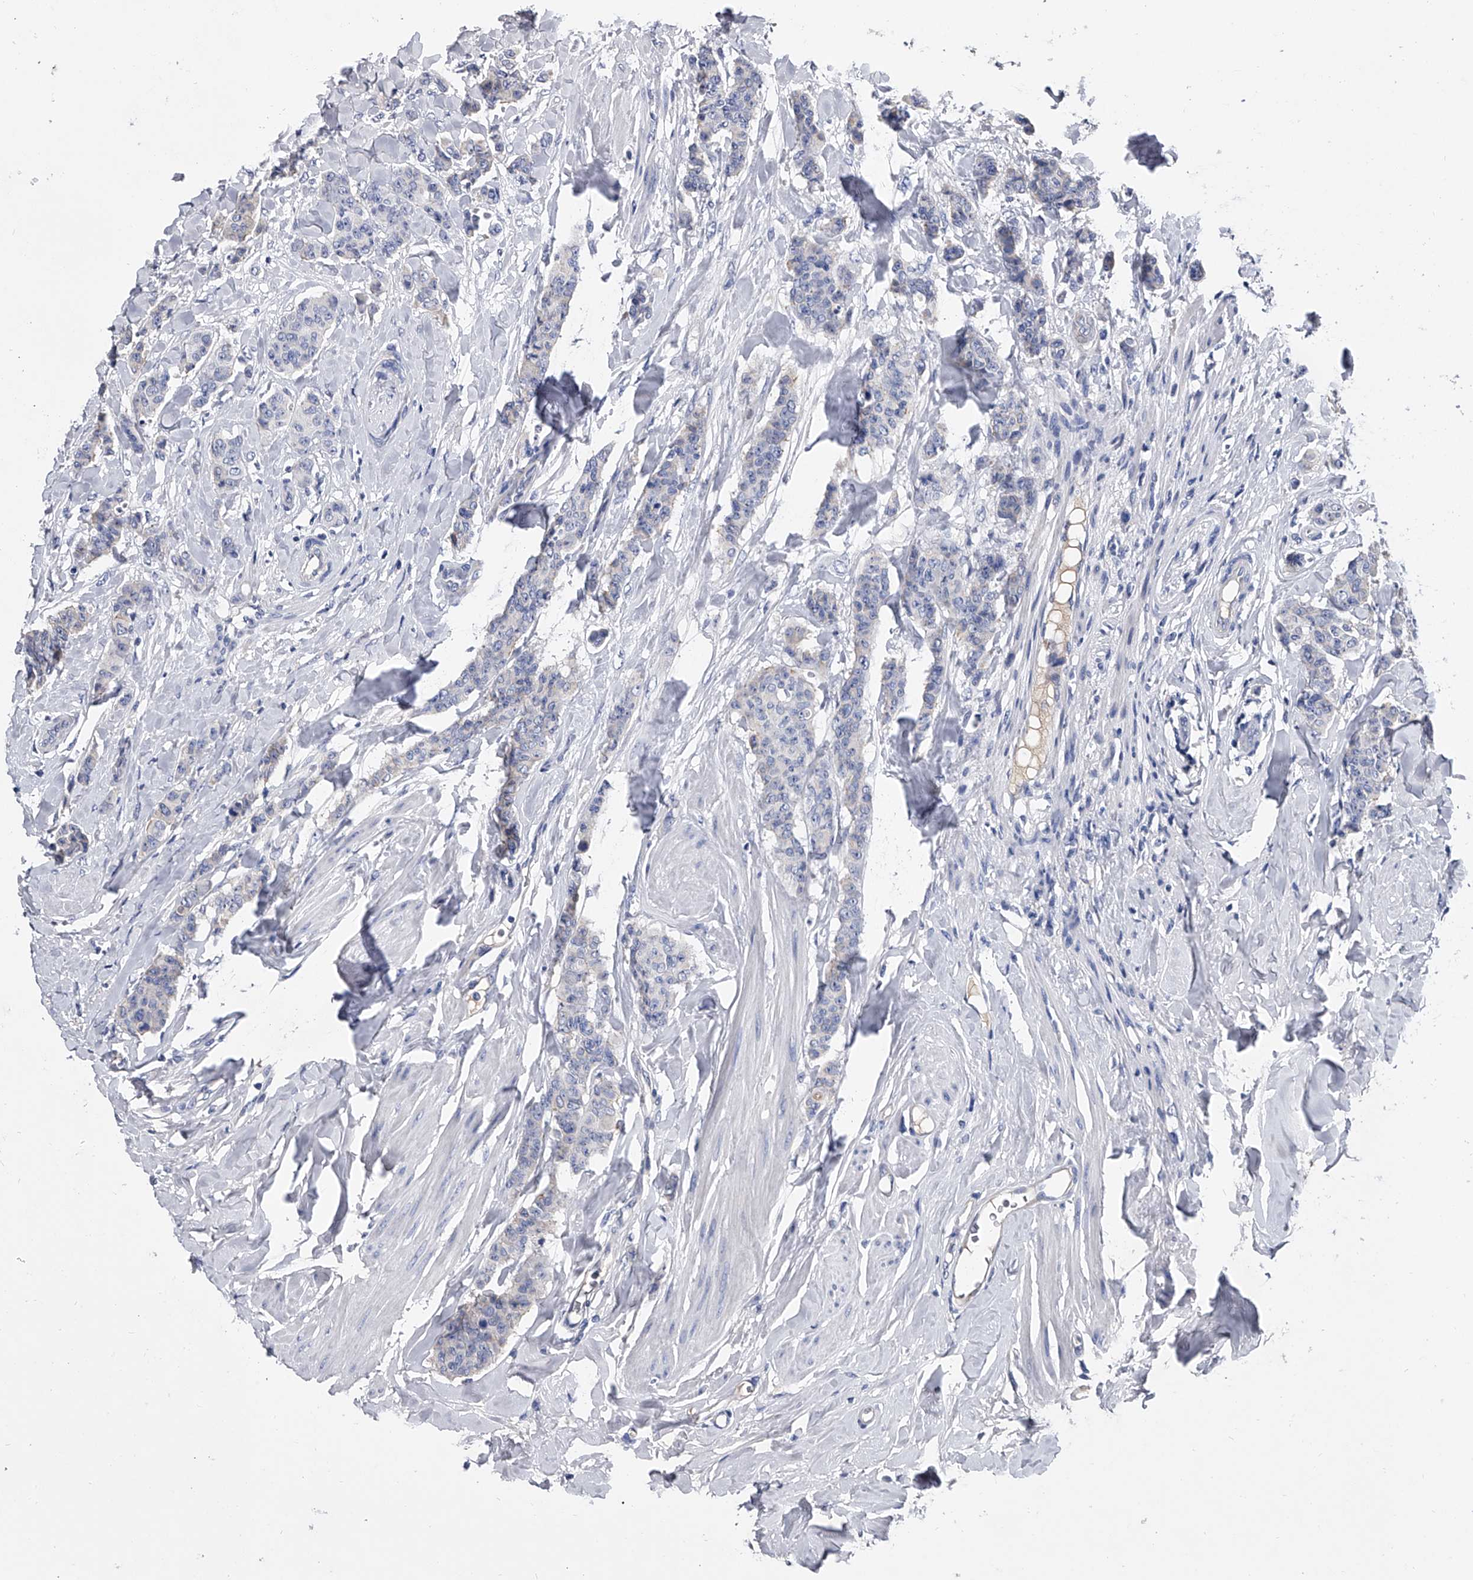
{"staining": {"intensity": "negative", "quantity": "none", "location": "none"}, "tissue": "breast cancer", "cell_type": "Tumor cells", "image_type": "cancer", "snomed": [{"axis": "morphology", "description": "Duct carcinoma"}, {"axis": "topography", "description": "Breast"}], "caption": "The histopathology image reveals no staining of tumor cells in breast cancer. (DAB immunohistochemistry with hematoxylin counter stain).", "gene": "EFCAB7", "patient": {"sex": "female", "age": 40}}